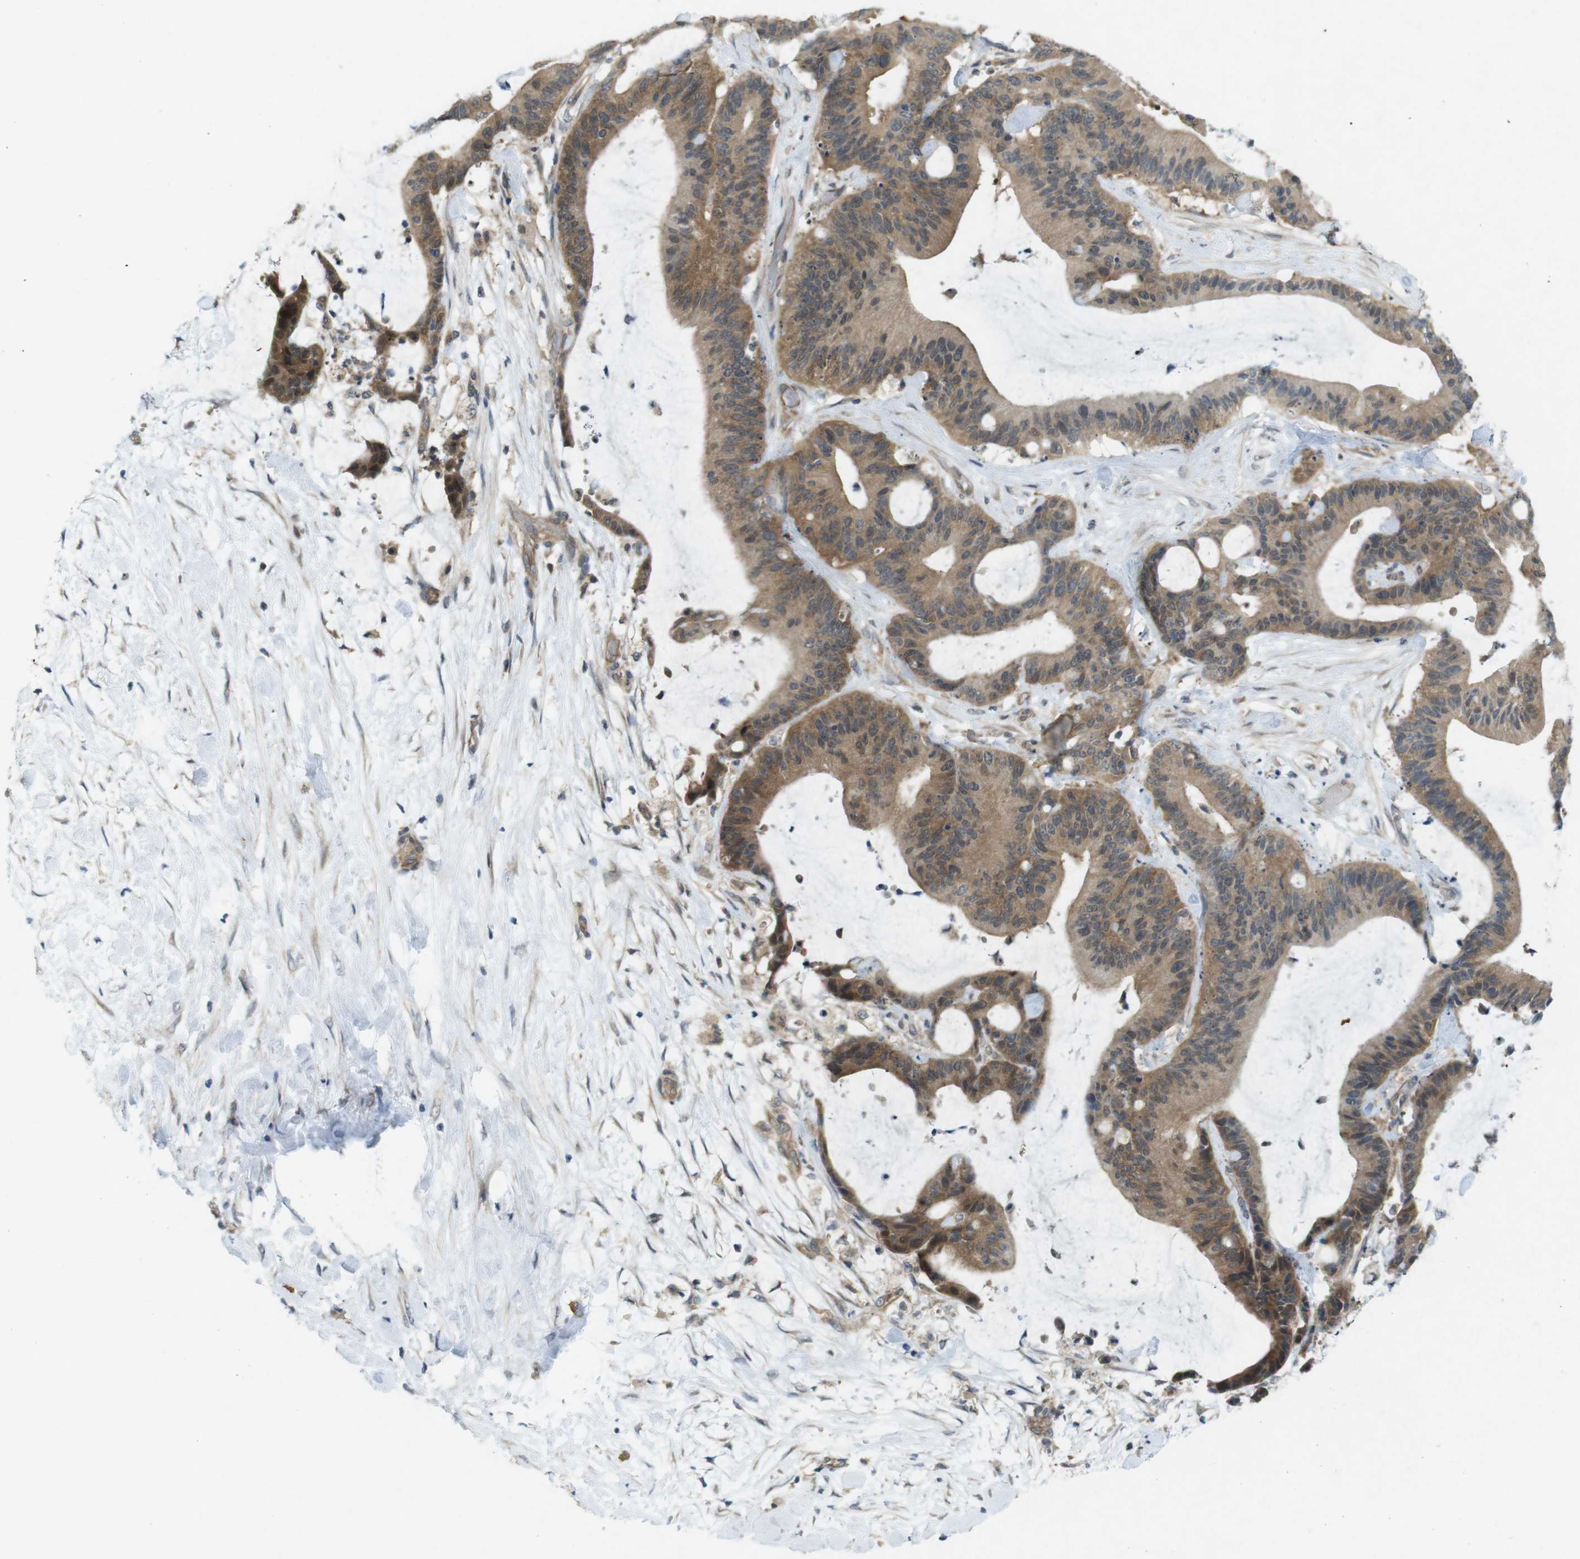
{"staining": {"intensity": "moderate", "quantity": ">75%", "location": "cytoplasmic/membranous"}, "tissue": "liver cancer", "cell_type": "Tumor cells", "image_type": "cancer", "snomed": [{"axis": "morphology", "description": "Cholangiocarcinoma"}, {"axis": "topography", "description": "Liver"}], "caption": "The image displays immunohistochemical staining of liver cancer (cholangiocarcinoma). There is moderate cytoplasmic/membranous positivity is seen in approximately >75% of tumor cells.", "gene": "SUGT1", "patient": {"sex": "female", "age": 73}}